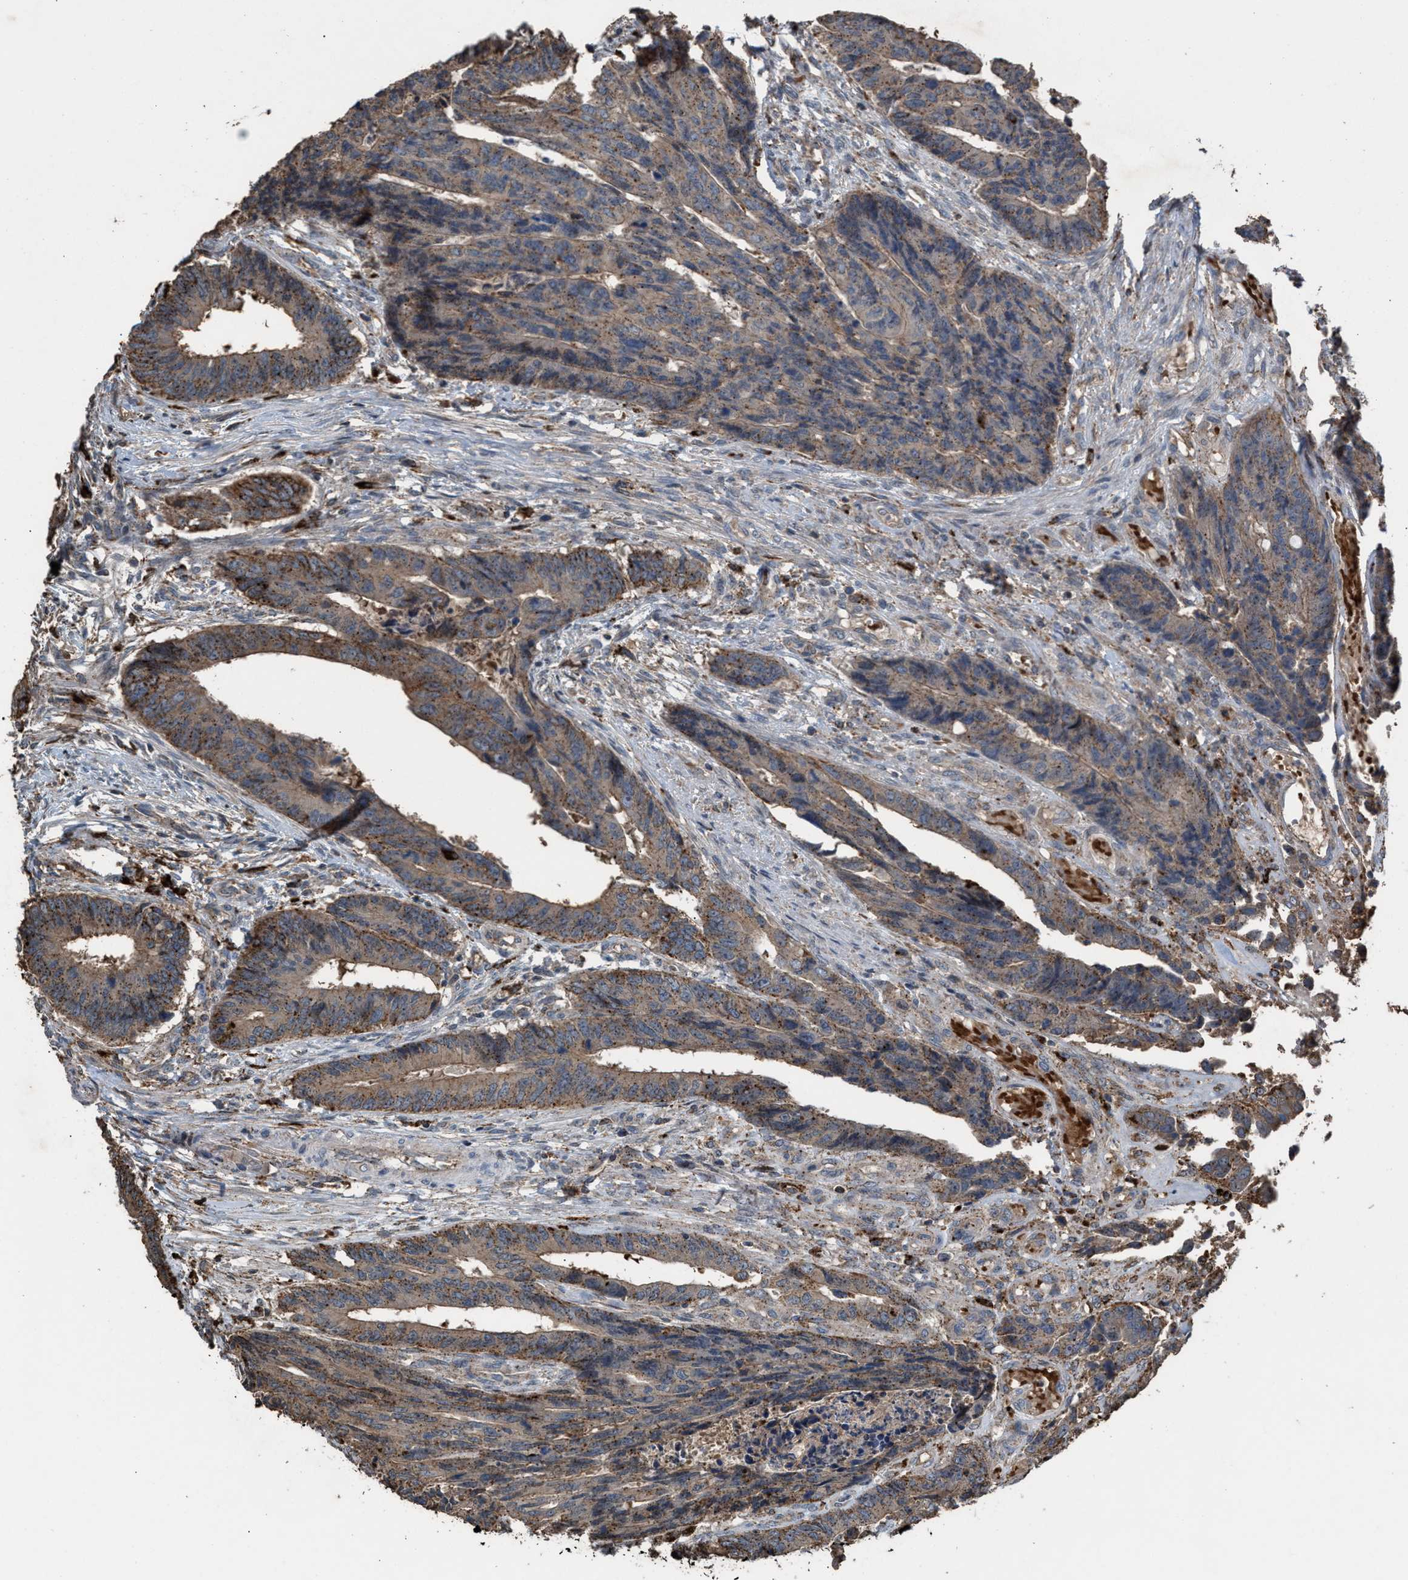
{"staining": {"intensity": "moderate", "quantity": "25%-75%", "location": "cytoplasmic/membranous"}, "tissue": "colorectal cancer", "cell_type": "Tumor cells", "image_type": "cancer", "snomed": [{"axis": "morphology", "description": "Adenocarcinoma, NOS"}, {"axis": "topography", "description": "Rectum"}], "caption": "Protein expression analysis of adenocarcinoma (colorectal) displays moderate cytoplasmic/membranous staining in about 25%-75% of tumor cells. The protein of interest is shown in brown color, while the nuclei are stained blue.", "gene": "ELMO3", "patient": {"sex": "male", "age": 84}}